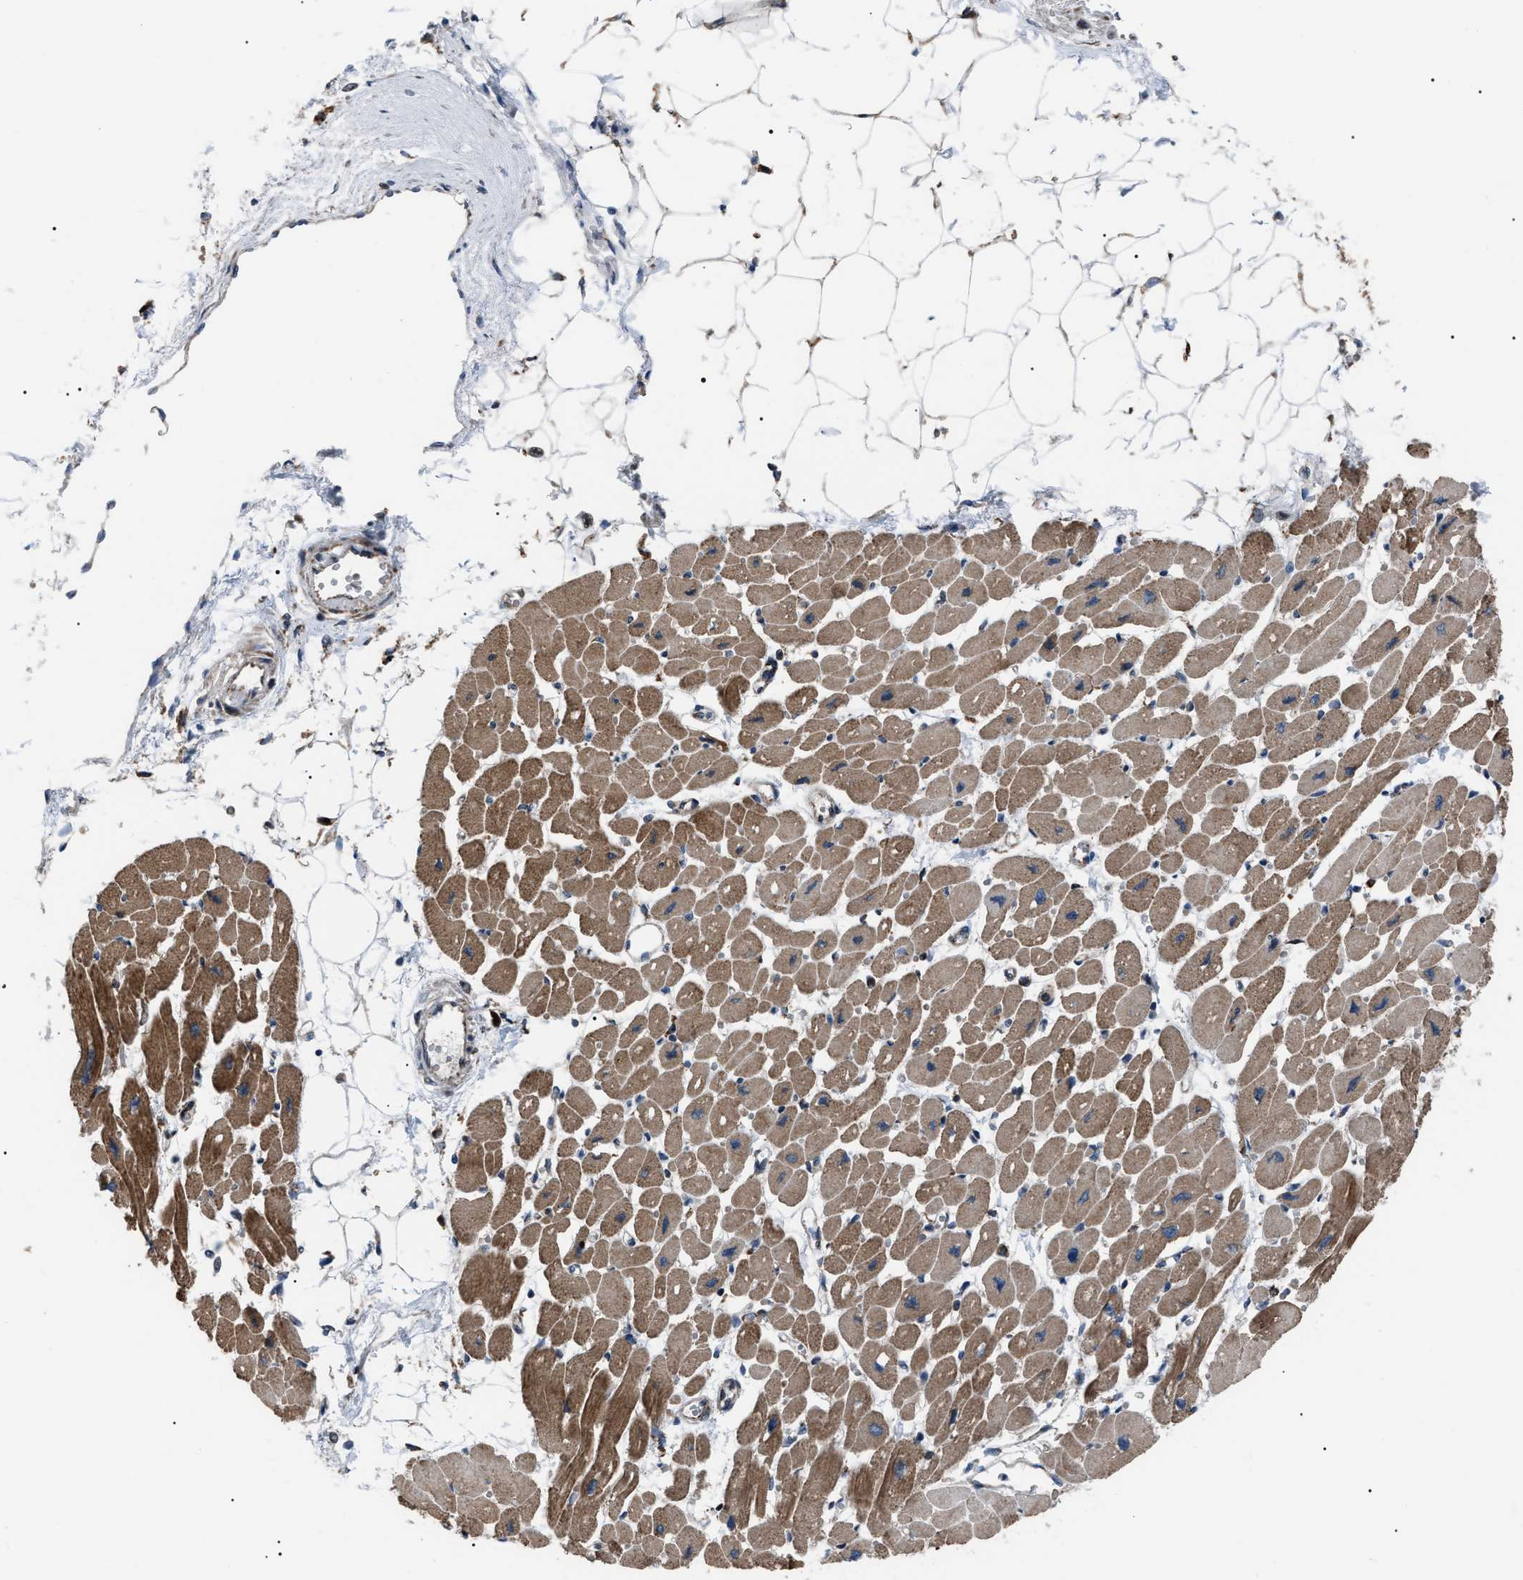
{"staining": {"intensity": "moderate", "quantity": "25%-75%", "location": "cytoplasmic/membranous"}, "tissue": "heart muscle", "cell_type": "Cardiomyocytes", "image_type": "normal", "snomed": [{"axis": "morphology", "description": "Normal tissue, NOS"}, {"axis": "topography", "description": "Heart"}], "caption": "DAB (3,3'-diaminobenzidine) immunohistochemical staining of benign human heart muscle exhibits moderate cytoplasmic/membranous protein positivity in about 25%-75% of cardiomyocytes.", "gene": "AGO2", "patient": {"sex": "female", "age": 54}}